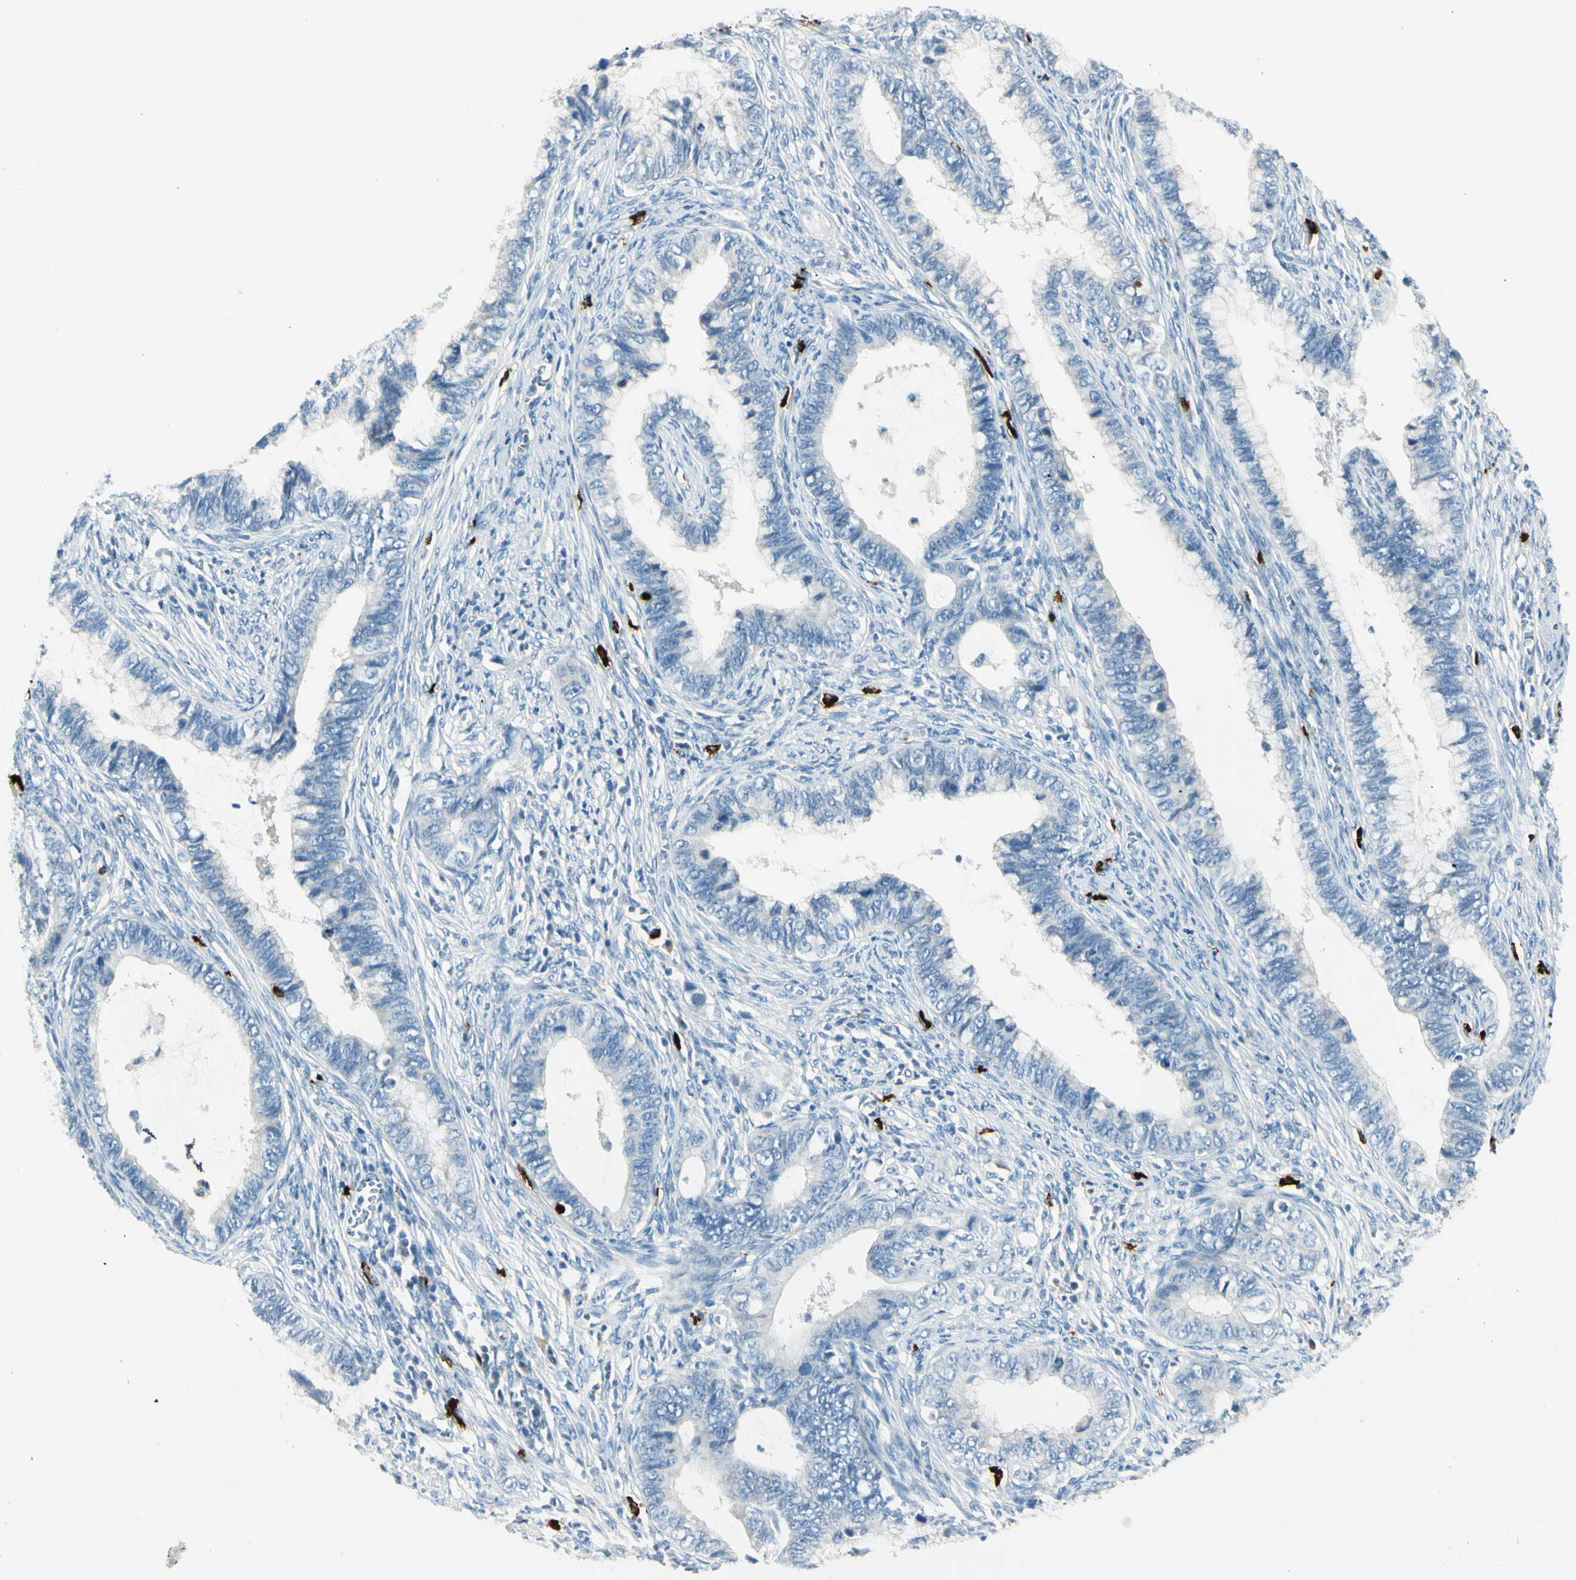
{"staining": {"intensity": "negative", "quantity": "none", "location": "none"}, "tissue": "cervical cancer", "cell_type": "Tumor cells", "image_type": "cancer", "snomed": [{"axis": "morphology", "description": "Adenocarcinoma, NOS"}, {"axis": "topography", "description": "Cervix"}], "caption": "The micrograph displays no significant staining in tumor cells of cervical cancer (adenocarcinoma).", "gene": "DLG4", "patient": {"sex": "female", "age": 44}}